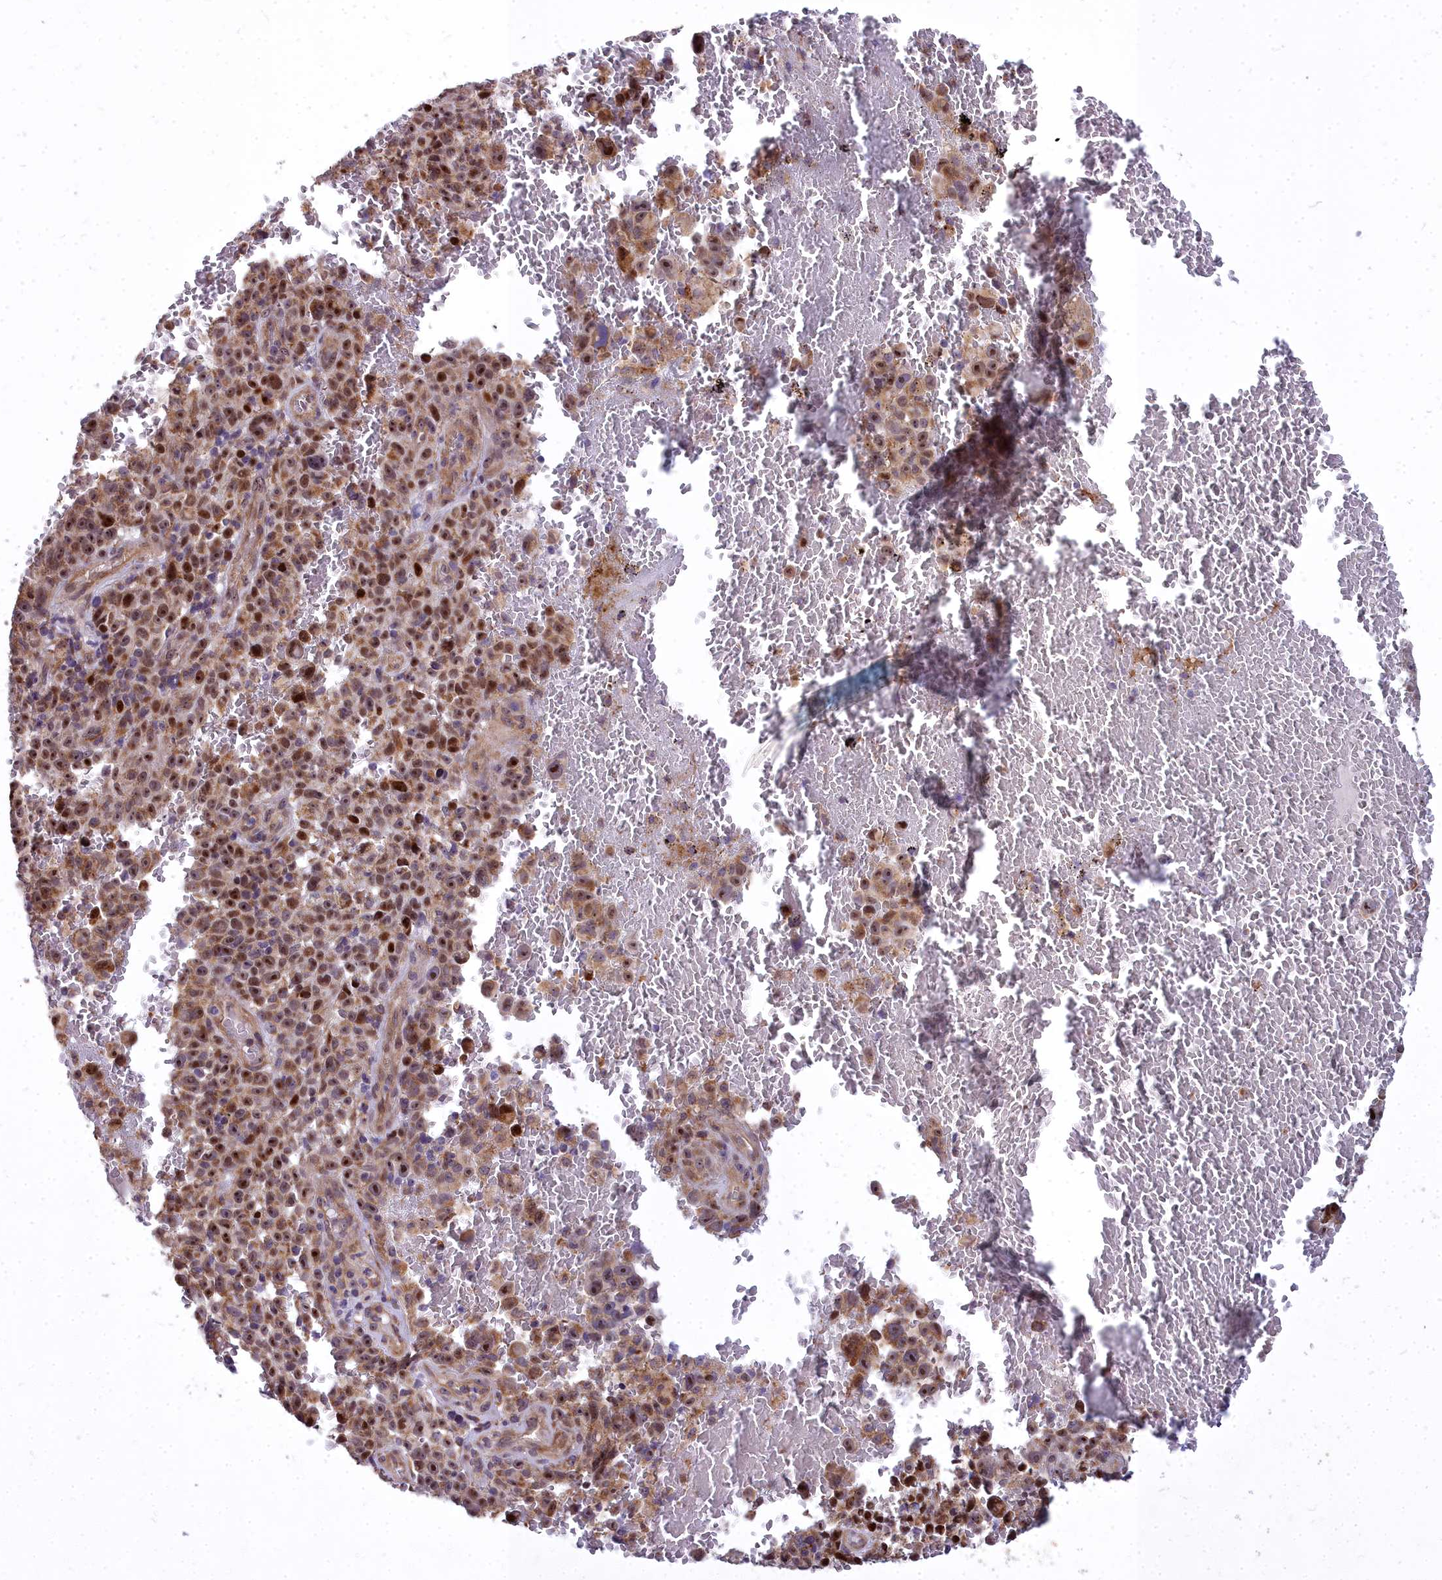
{"staining": {"intensity": "moderate", "quantity": ">75%", "location": "nuclear"}, "tissue": "melanoma", "cell_type": "Tumor cells", "image_type": "cancer", "snomed": [{"axis": "morphology", "description": "Malignant melanoma, NOS"}, {"axis": "topography", "description": "Skin"}], "caption": "This histopathology image displays IHC staining of human malignant melanoma, with medium moderate nuclear positivity in approximately >75% of tumor cells.", "gene": "ABCB8", "patient": {"sex": "female", "age": 82}}